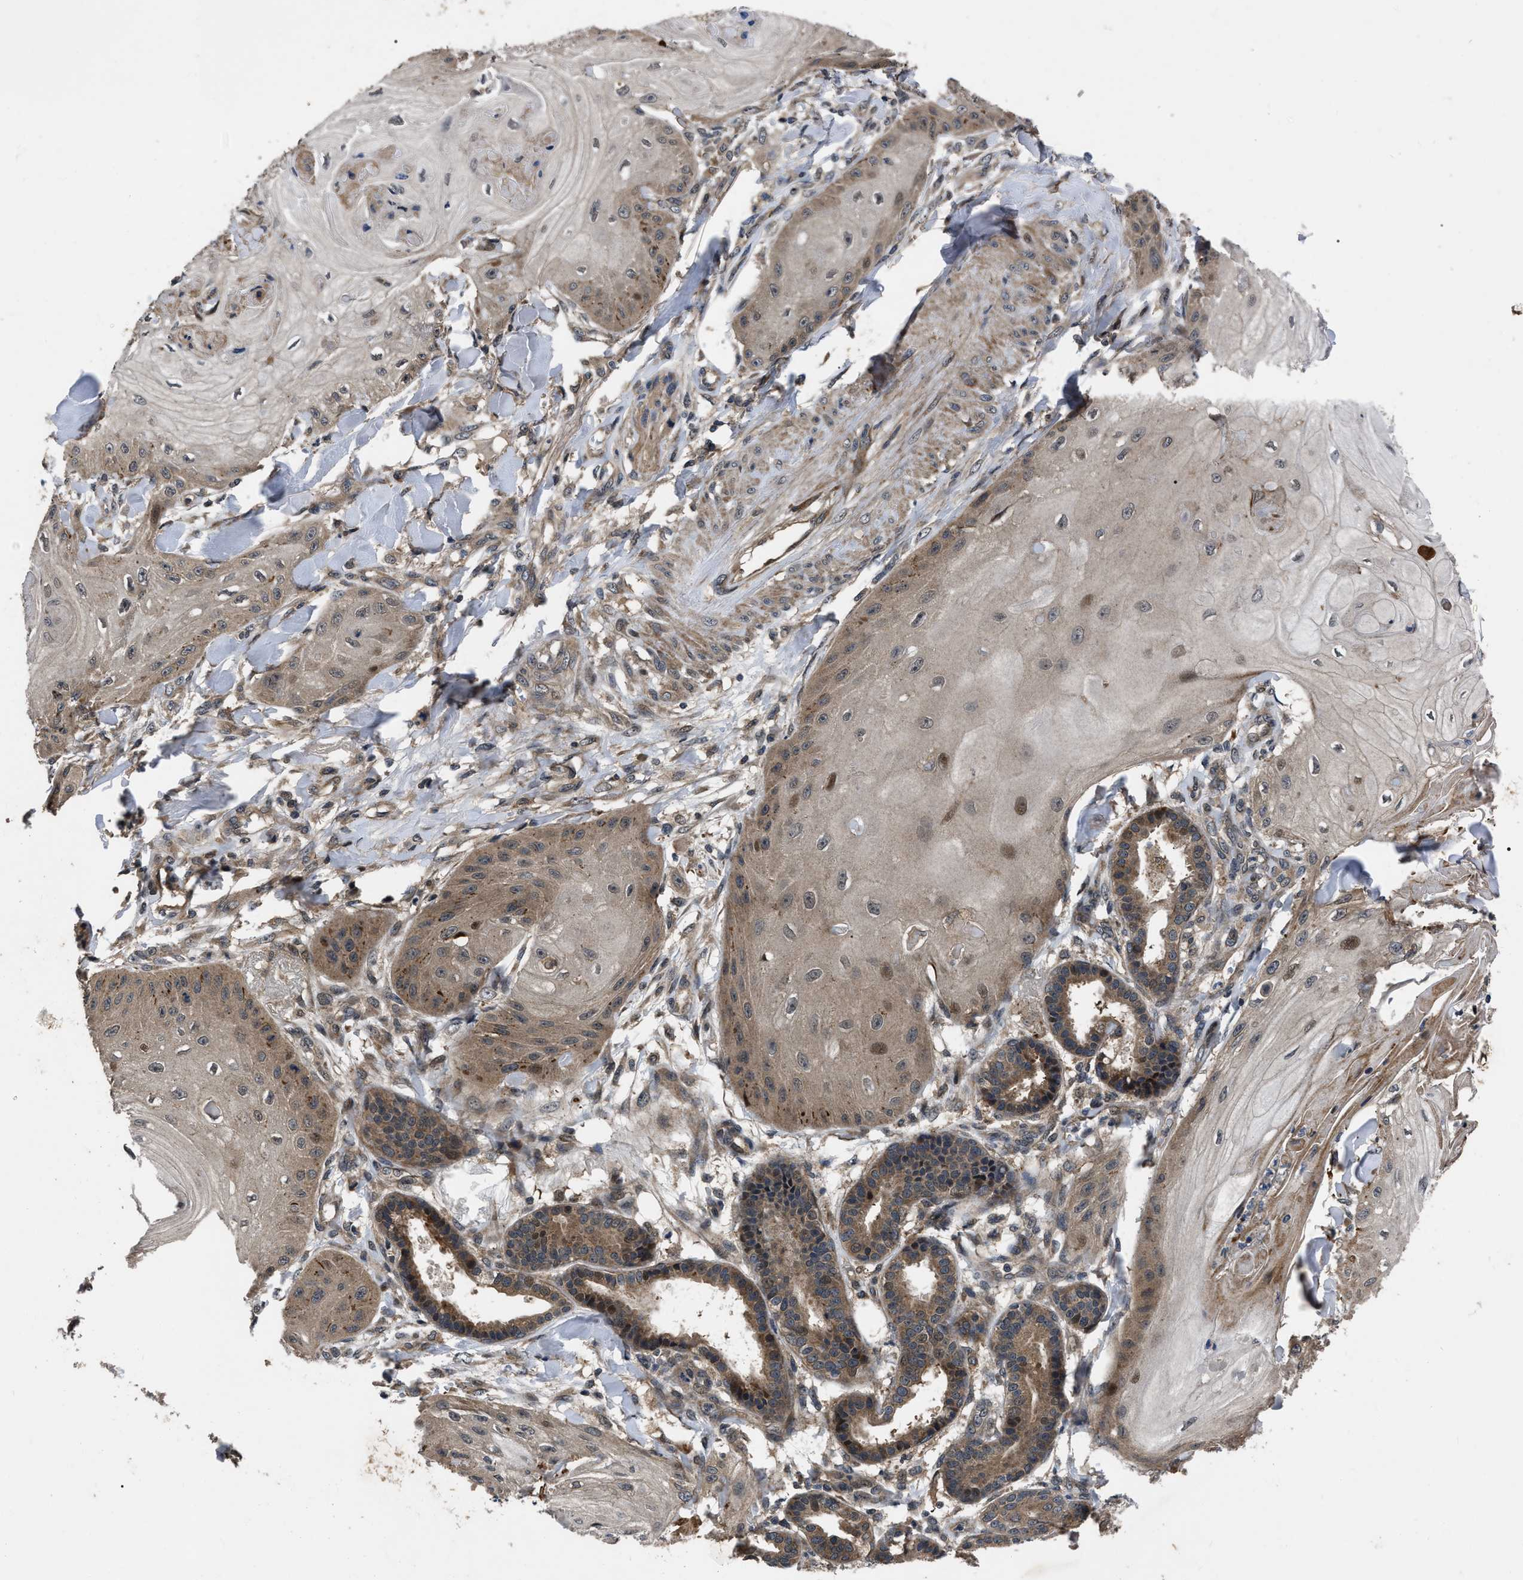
{"staining": {"intensity": "weak", "quantity": "25%-75%", "location": "cytoplasmic/membranous"}, "tissue": "skin cancer", "cell_type": "Tumor cells", "image_type": "cancer", "snomed": [{"axis": "morphology", "description": "Squamous cell carcinoma, NOS"}, {"axis": "topography", "description": "Skin"}], "caption": "Human skin squamous cell carcinoma stained for a protein (brown) demonstrates weak cytoplasmic/membranous positive staining in approximately 25%-75% of tumor cells.", "gene": "PPWD1", "patient": {"sex": "male", "age": 74}}